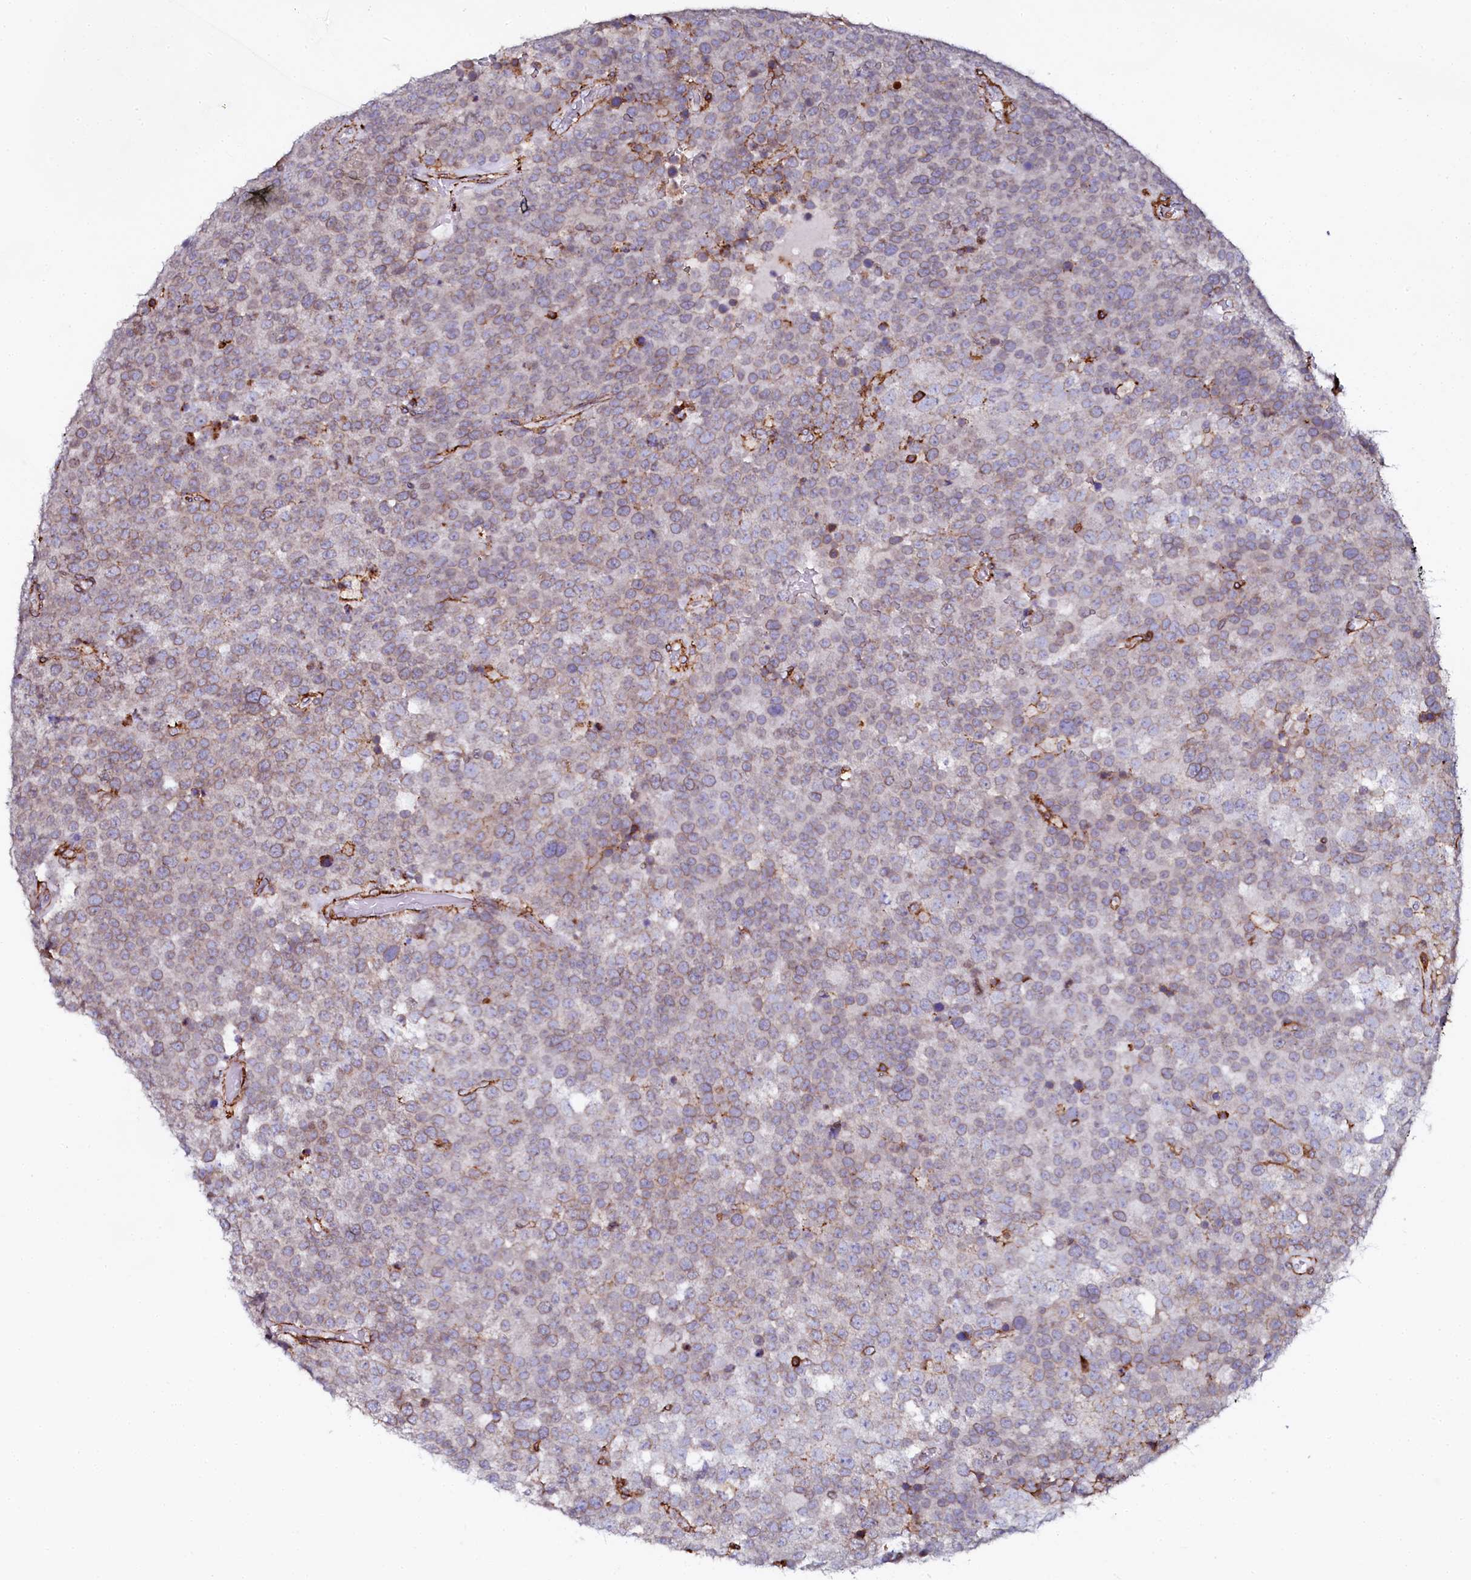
{"staining": {"intensity": "weak", "quantity": "25%-75%", "location": "cytoplasmic/membranous"}, "tissue": "testis cancer", "cell_type": "Tumor cells", "image_type": "cancer", "snomed": [{"axis": "morphology", "description": "Seminoma, NOS"}, {"axis": "topography", "description": "Testis"}], "caption": "A brown stain shows weak cytoplasmic/membranous expression of a protein in testis cancer tumor cells.", "gene": "AAAS", "patient": {"sex": "male", "age": 71}}